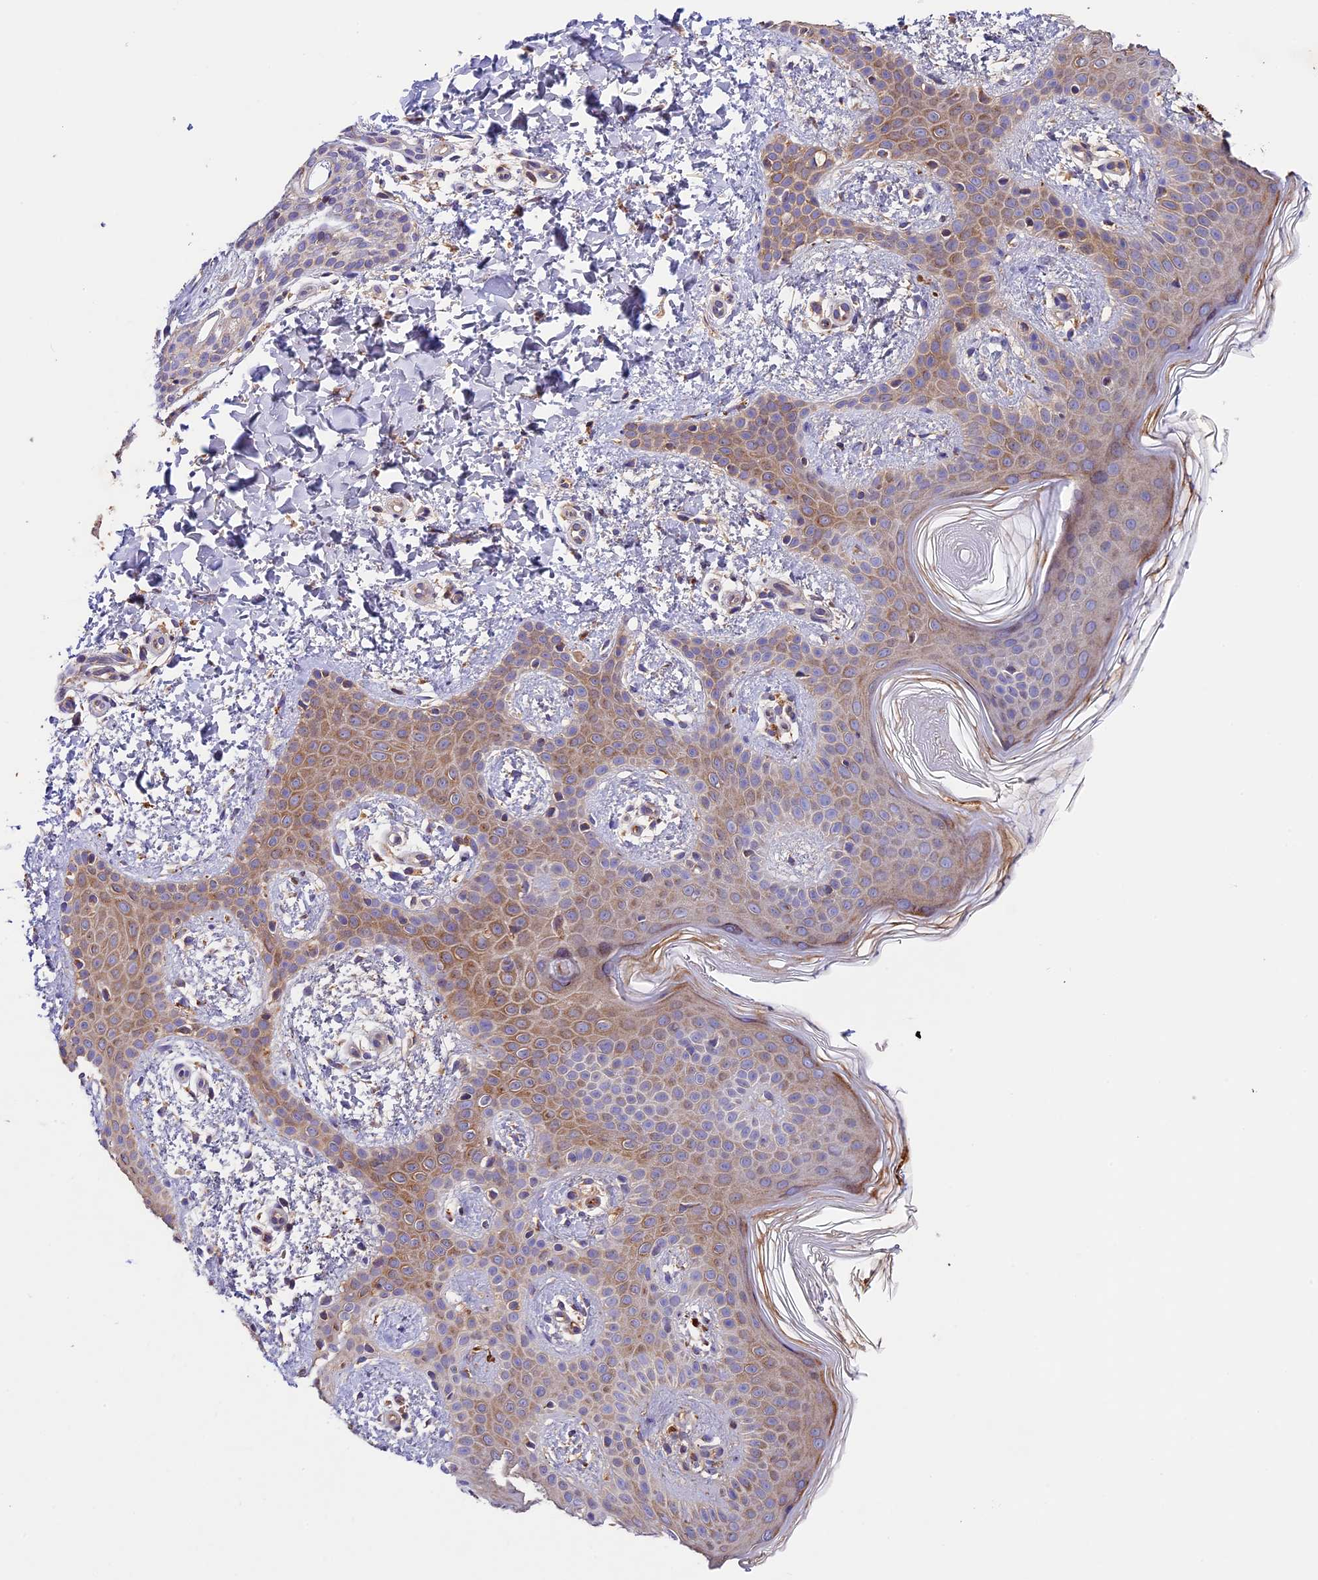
{"staining": {"intensity": "weak", "quantity": "25%-75%", "location": "cytoplasmic/membranous"}, "tissue": "skin", "cell_type": "Fibroblasts", "image_type": "normal", "snomed": [{"axis": "morphology", "description": "Normal tissue, NOS"}, {"axis": "topography", "description": "Skin"}], "caption": "Immunohistochemistry (IHC) micrograph of benign human skin stained for a protein (brown), which reveals low levels of weak cytoplasmic/membranous expression in about 25%-75% of fibroblasts.", "gene": "OCEL1", "patient": {"sex": "male", "age": 36}}